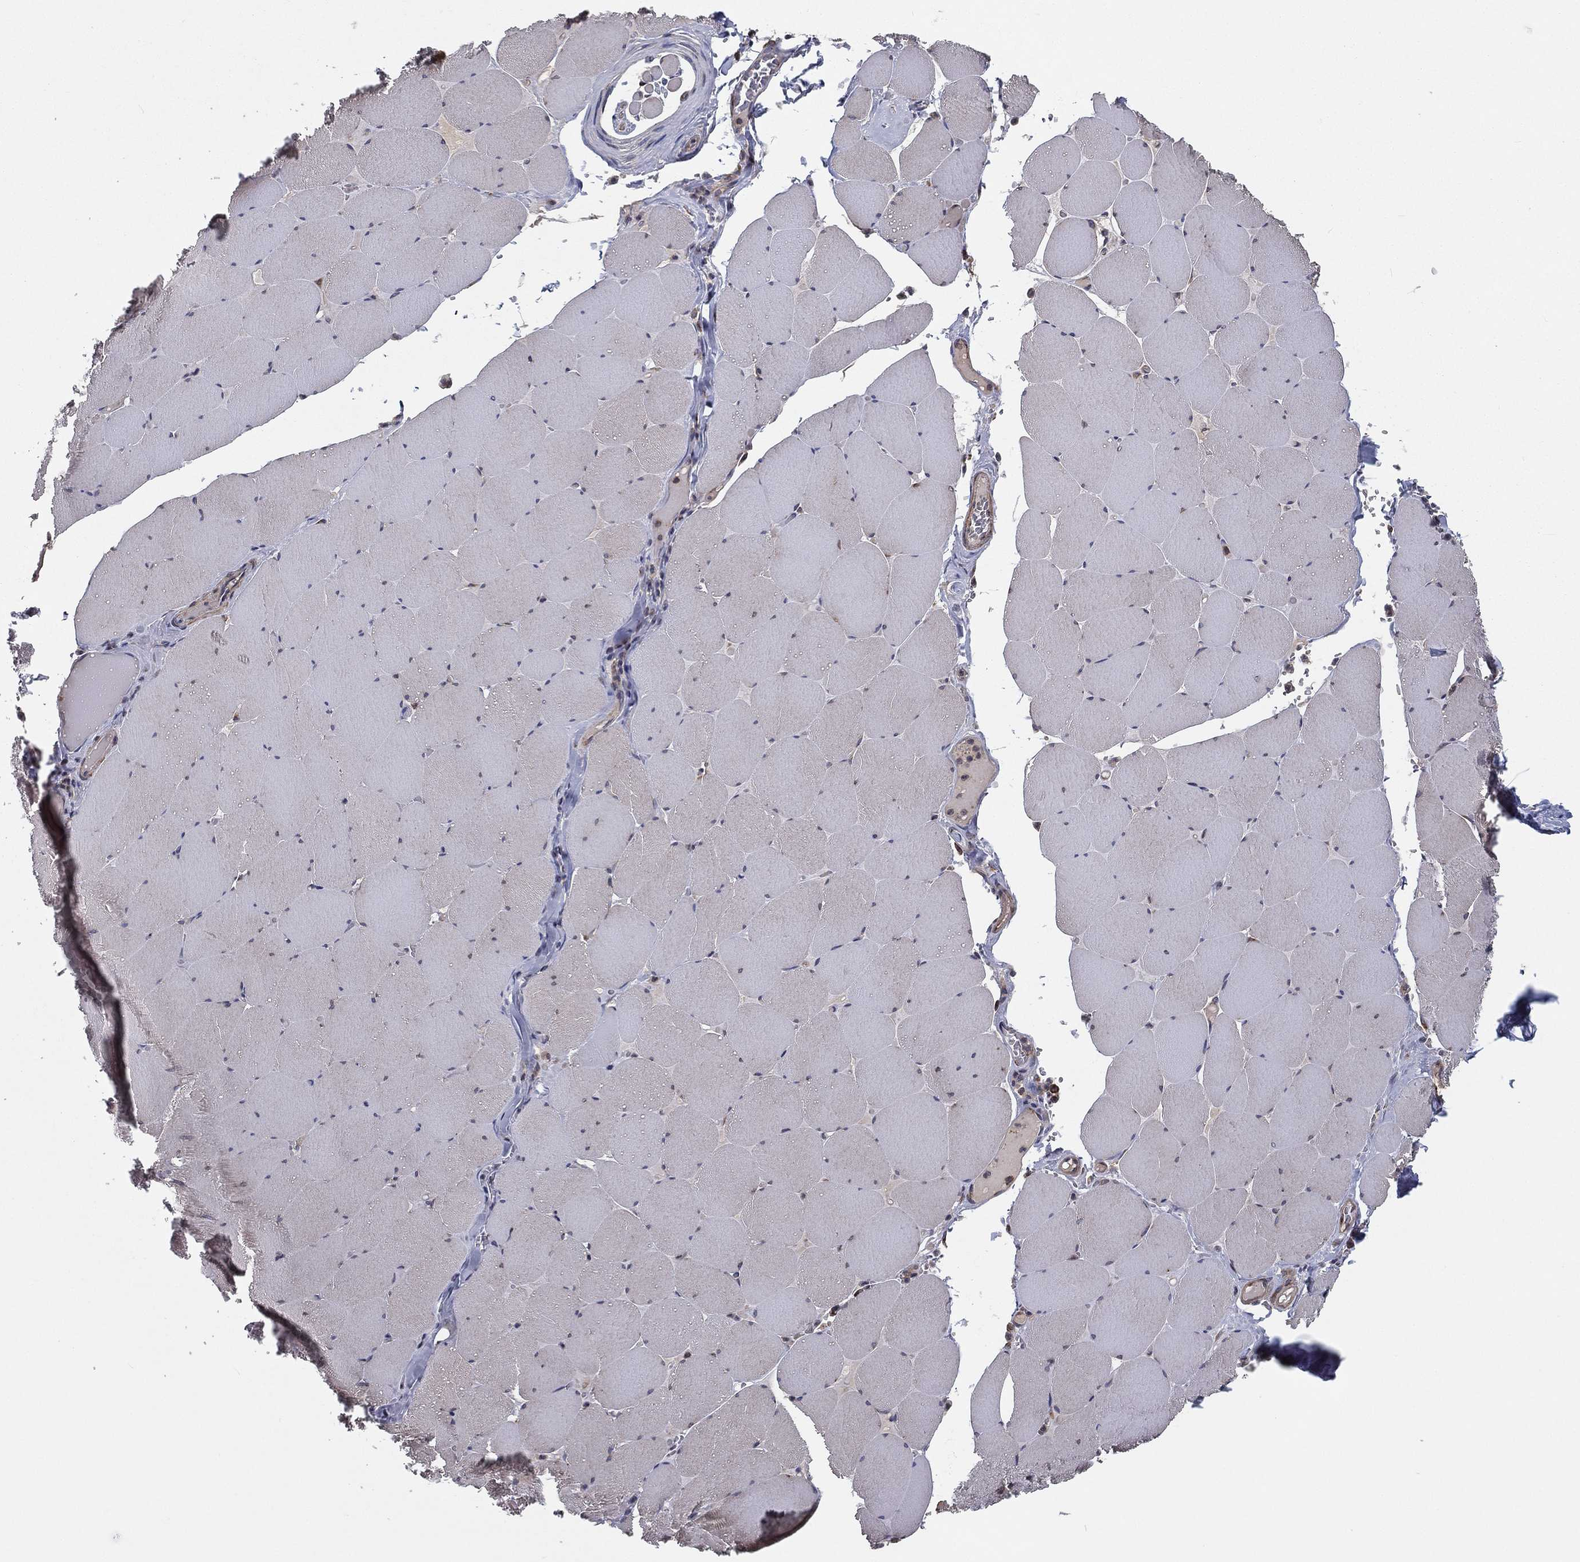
{"staining": {"intensity": "weak", "quantity": "<25%", "location": "cytoplasmic/membranous"}, "tissue": "skeletal muscle", "cell_type": "Myocytes", "image_type": "normal", "snomed": [{"axis": "morphology", "description": "Normal tissue, NOS"}, {"axis": "morphology", "description": "Malignant melanoma, Metastatic site"}, {"axis": "topography", "description": "Skeletal muscle"}], "caption": "This is an IHC micrograph of normal skeletal muscle. There is no staining in myocytes.", "gene": "EIF2B5", "patient": {"sex": "male", "age": 50}}